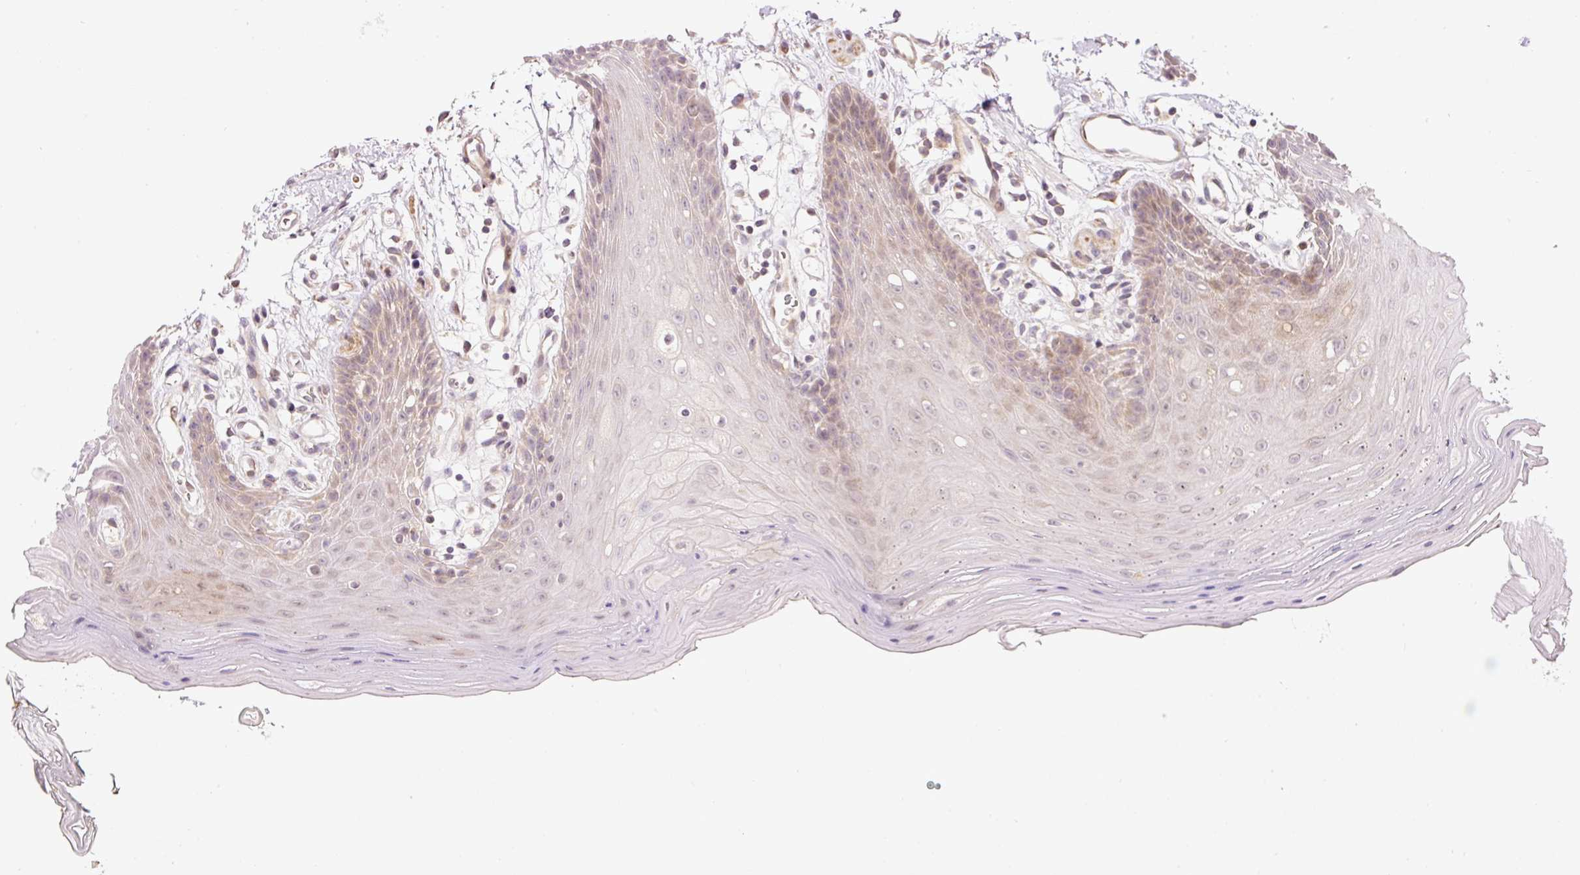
{"staining": {"intensity": "weak", "quantity": "<25%", "location": "cytoplasmic/membranous"}, "tissue": "oral mucosa", "cell_type": "Squamous epithelial cells", "image_type": "normal", "snomed": [{"axis": "morphology", "description": "Normal tissue, NOS"}, {"axis": "topography", "description": "Oral tissue"}, {"axis": "topography", "description": "Tounge, NOS"}], "caption": "Human oral mucosa stained for a protein using immunohistochemistry (IHC) demonstrates no expression in squamous epithelial cells.", "gene": "SLC29A3", "patient": {"sex": "female", "age": 59}}